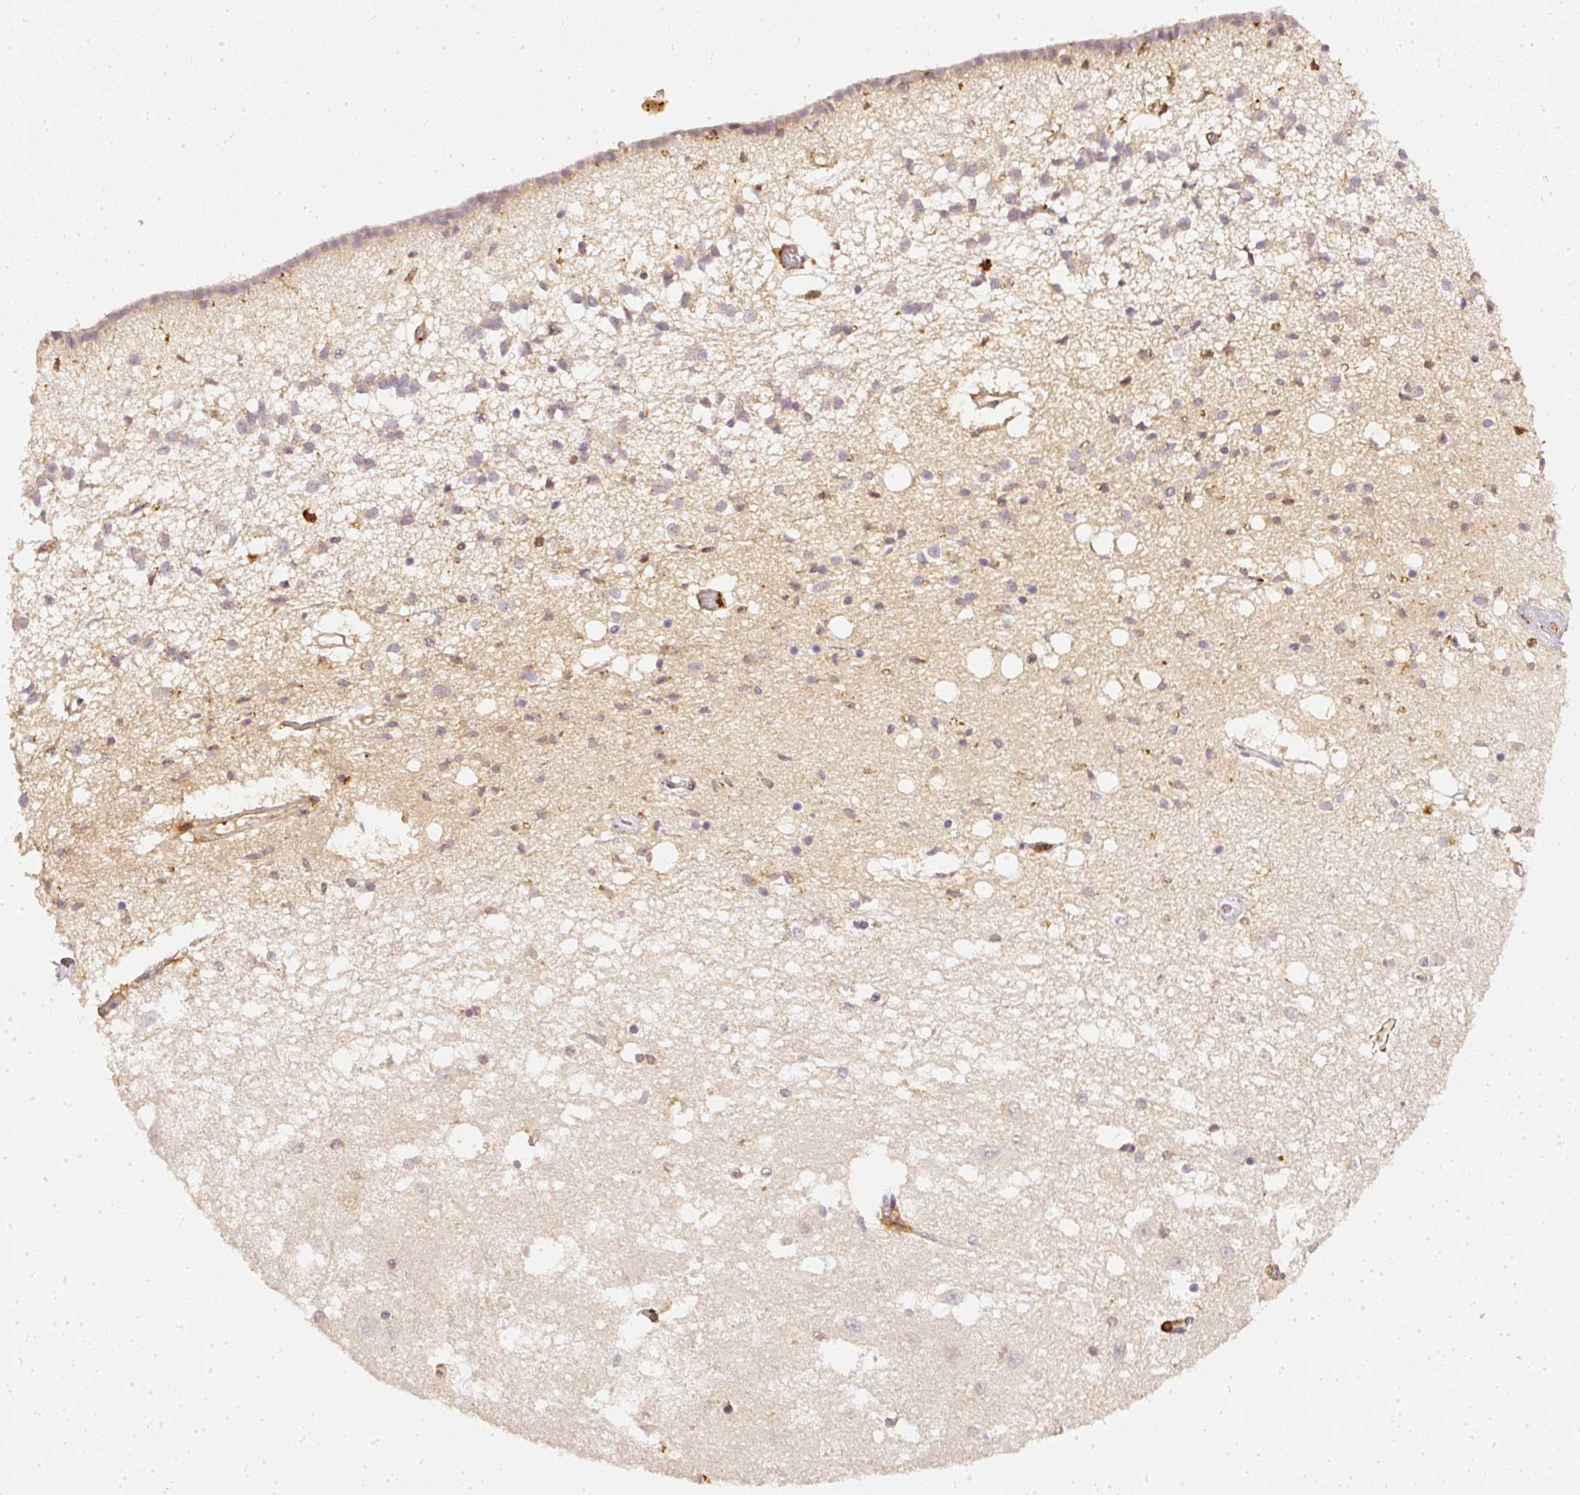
{"staining": {"intensity": "weak", "quantity": "<25%", "location": "cytoplasmic/membranous"}, "tissue": "caudate", "cell_type": "Glial cells", "image_type": "normal", "snomed": [{"axis": "morphology", "description": "Normal tissue, NOS"}, {"axis": "topography", "description": "Lateral ventricle wall"}], "caption": "Caudate stained for a protein using immunohistochemistry (IHC) displays no expression glial cells.", "gene": "PFN1", "patient": {"sex": "male", "age": 70}}